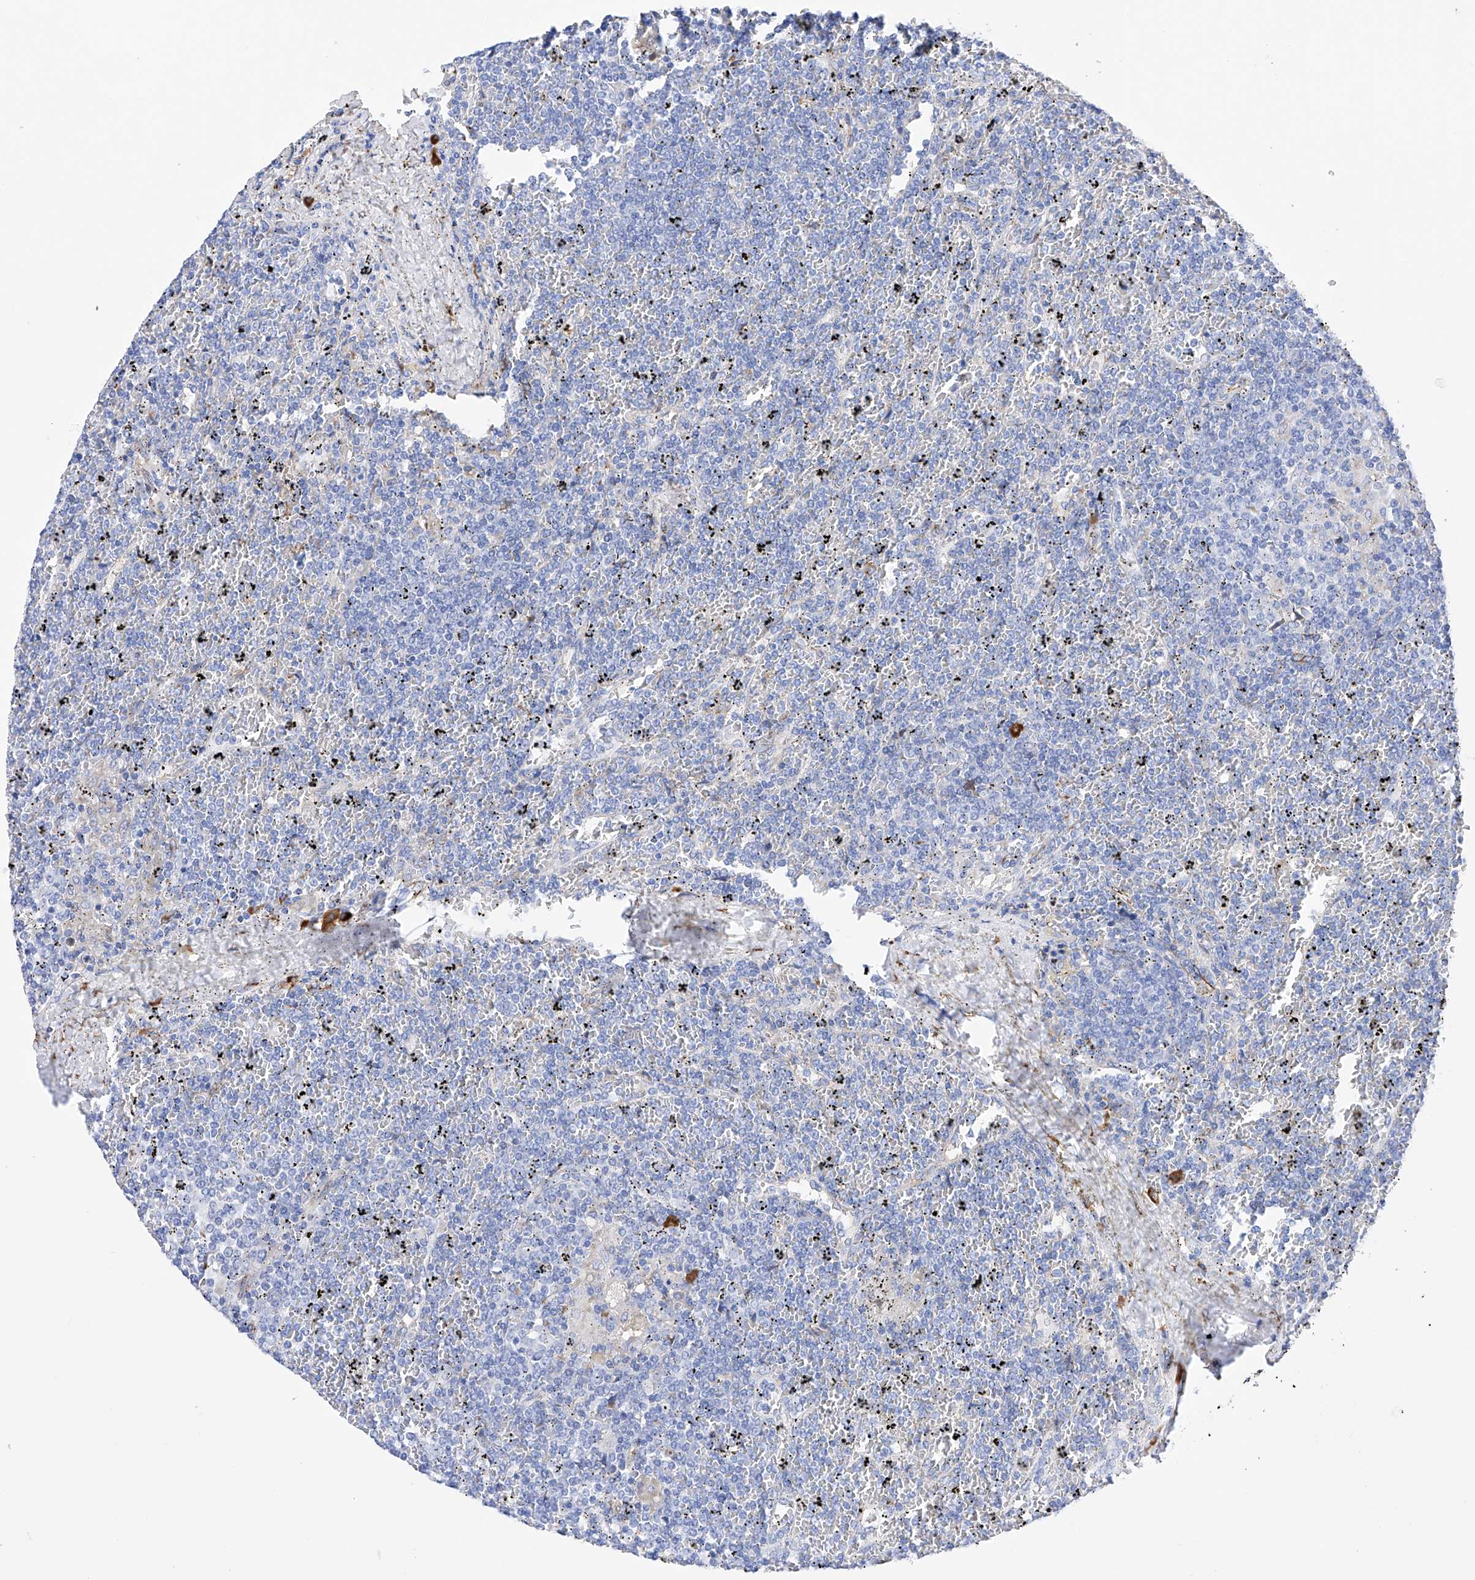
{"staining": {"intensity": "negative", "quantity": "none", "location": "none"}, "tissue": "lymphoma", "cell_type": "Tumor cells", "image_type": "cancer", "snomed": [{"axis": "morphology", "description": "Malignant lymphoma, non-Hodgkin's type, Low grade"}, {"axis": "topography", "description": "Spleen"}], "caption": "Immunohistochemical staining of human malignant lymphoma, non-Hodgkin's type (low-grade) reveals no significant positivity in tumor cells. (Brightfield microscopy of DAB (3,3'-diaminobenzidine) IHC at high magnification).", "gene": "PDIA5", "patient": {"sex": "female", "age": 19}}